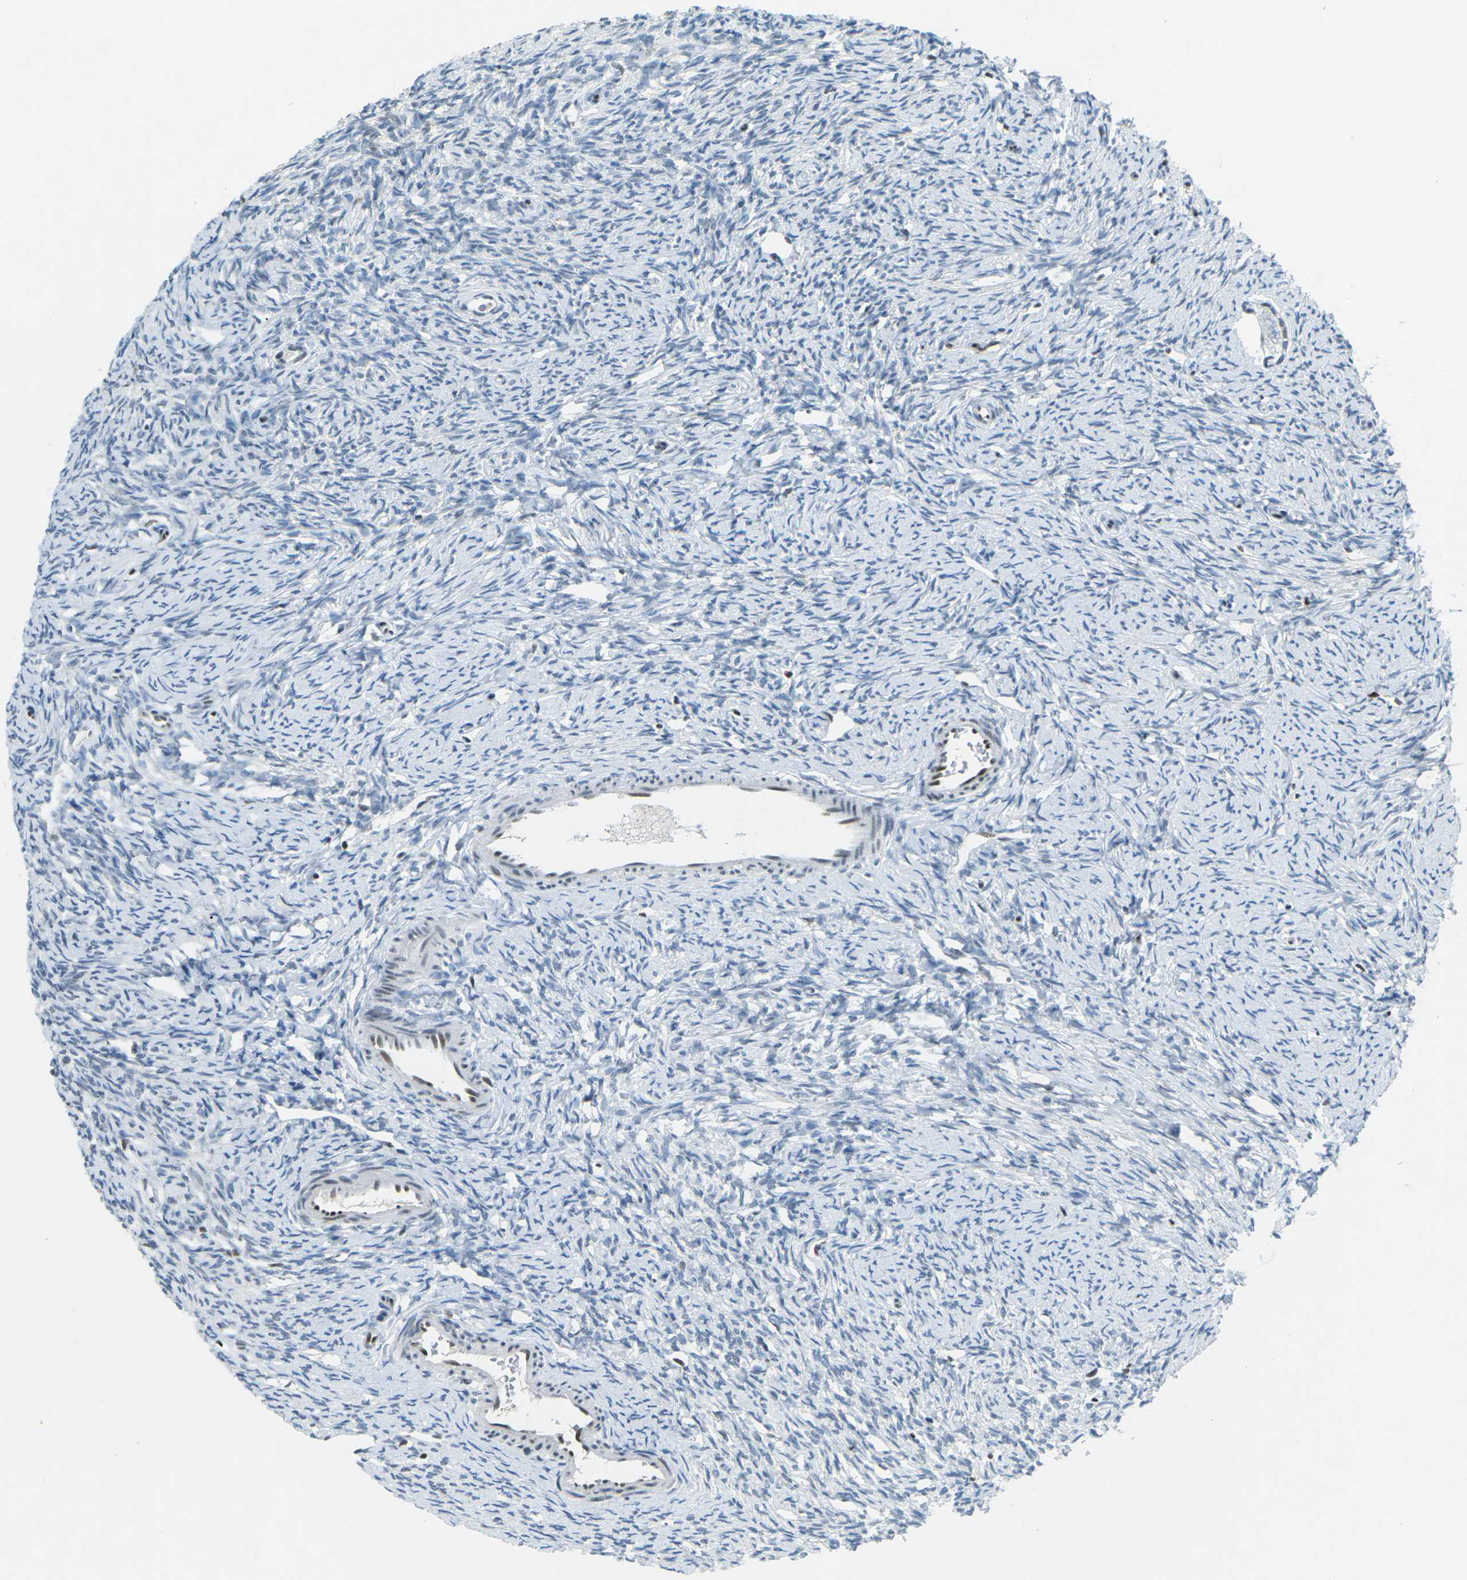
{"staining": {"intensity": "negative", "quantity": "none", "location": "none"}, "tissue": "ovary", "cell_type": "Follicle cells", "image_type": "normal", "snomed": [{"axis": "morphology", "description": "Normal tissue, NOS"}, {"axis": "topography", "description": "Ovary"}], "caption": "Immunohistochemistry (IHC) histopathology image of normal ovary: human ovary stained with DAB reveals no significant protein staining in follicle cells.", "gene": "RB1", "patient": {"sex": "female", "age": 33}}